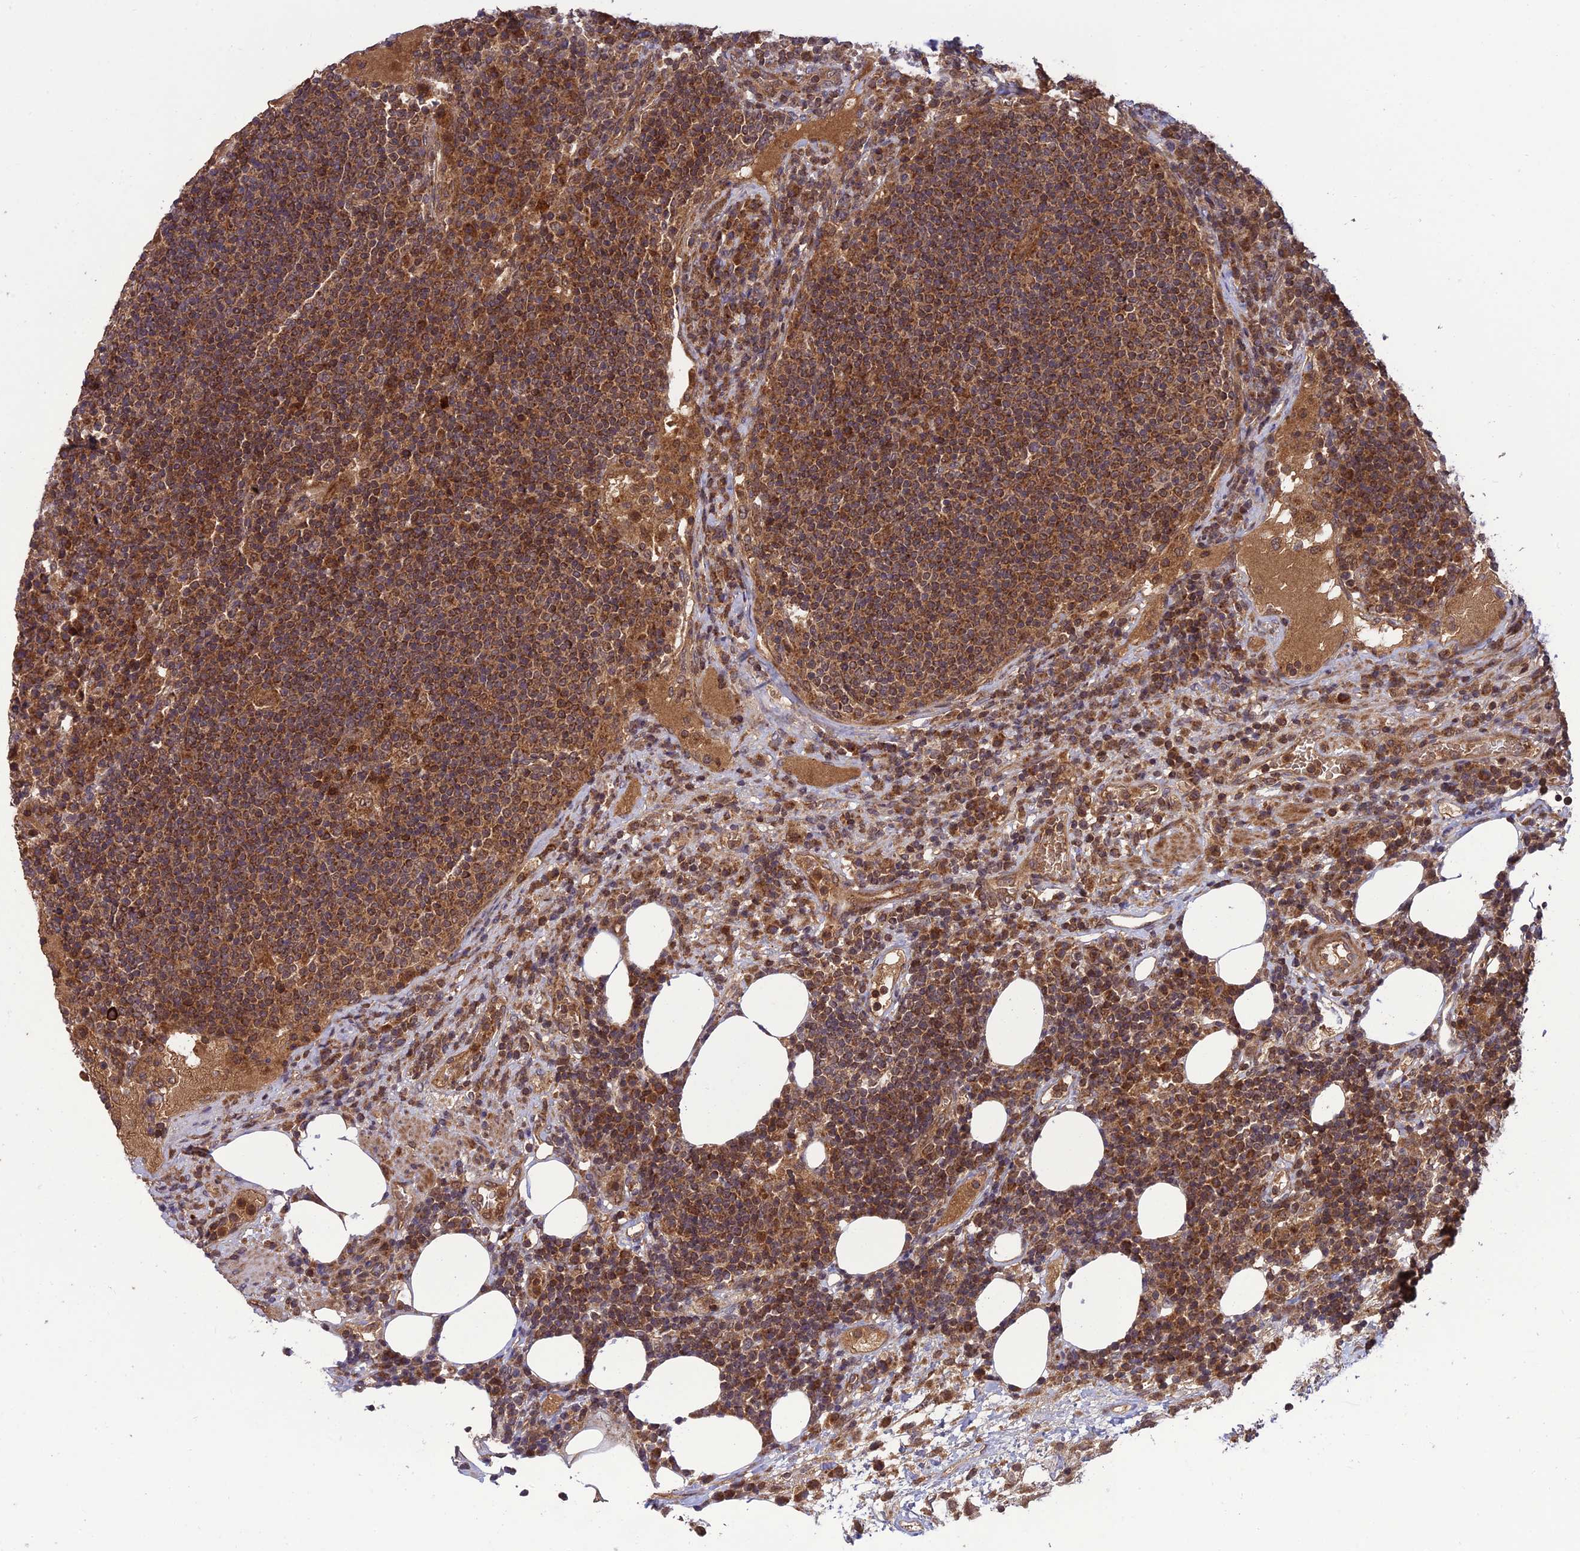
{"staining": {"intensity": "moderate", "quantity": ">75%", "location": "cytoplasmic/membranous,nuclear"}, "tissue": "lymph node", "cell_type": "Non-germinal center cells", "image_type": "normal", "snomed": [{"axis": "morphology", "description": "Normal tissue, NOS"}, {"axis": "topography", "description": "Lymph node"}], "caption": "Immunohistochemical staining of benign lymph node demonstrates >75% levels of moderate cytoplasmic/membranous,nuclear protein positivity in approximately >75% of non-germinal center cells. Immunohistochemistry (ihc) stains the protein in brown and the nuclei are stained blue.", "gene": "NDUFC1", "patient": {"sex": "female", "age": 53}}